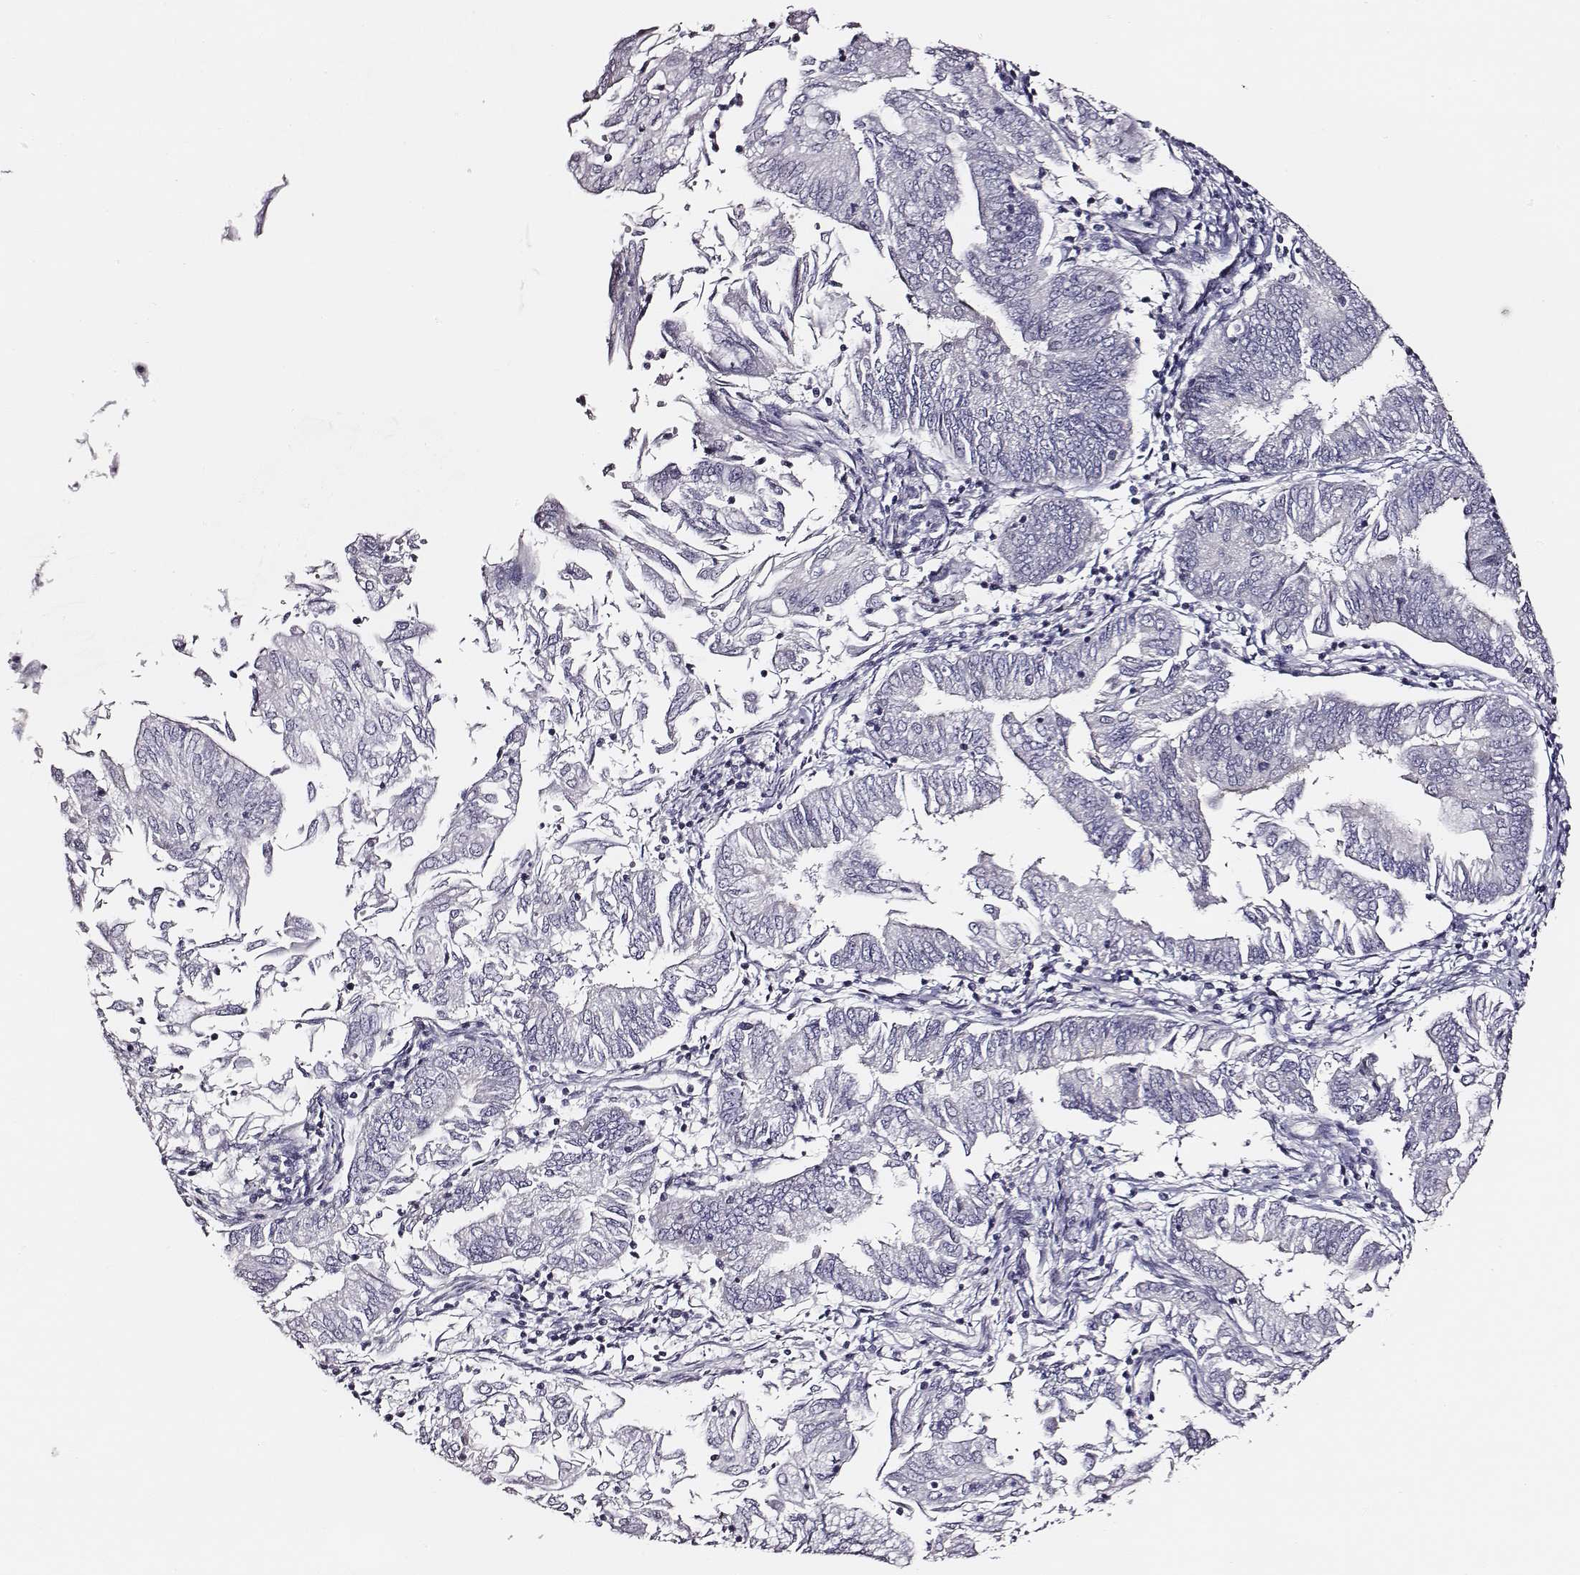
{"staining": {"intensity": "negative", "quantity": "none", "location": "none"}, "tissue": "endometrial cancer", "cell_type": "Tumor cells", "image_type": "cancer", "snomed": [{"axis": "morphology", "description": "Adenocarcinoma, NOS"}, {"axis": "topography", "description": "Endometrium"}], "caption": "This image is of endometrial cancer (adenocarcinoma) stained with immunohistochemistry (IHC) to label a protein in brown with the nuclei are counter-stained blue. There is no expression in tumor cells.", "gene": "AADAT", "patient": {"sex": "female", "age": 55}}